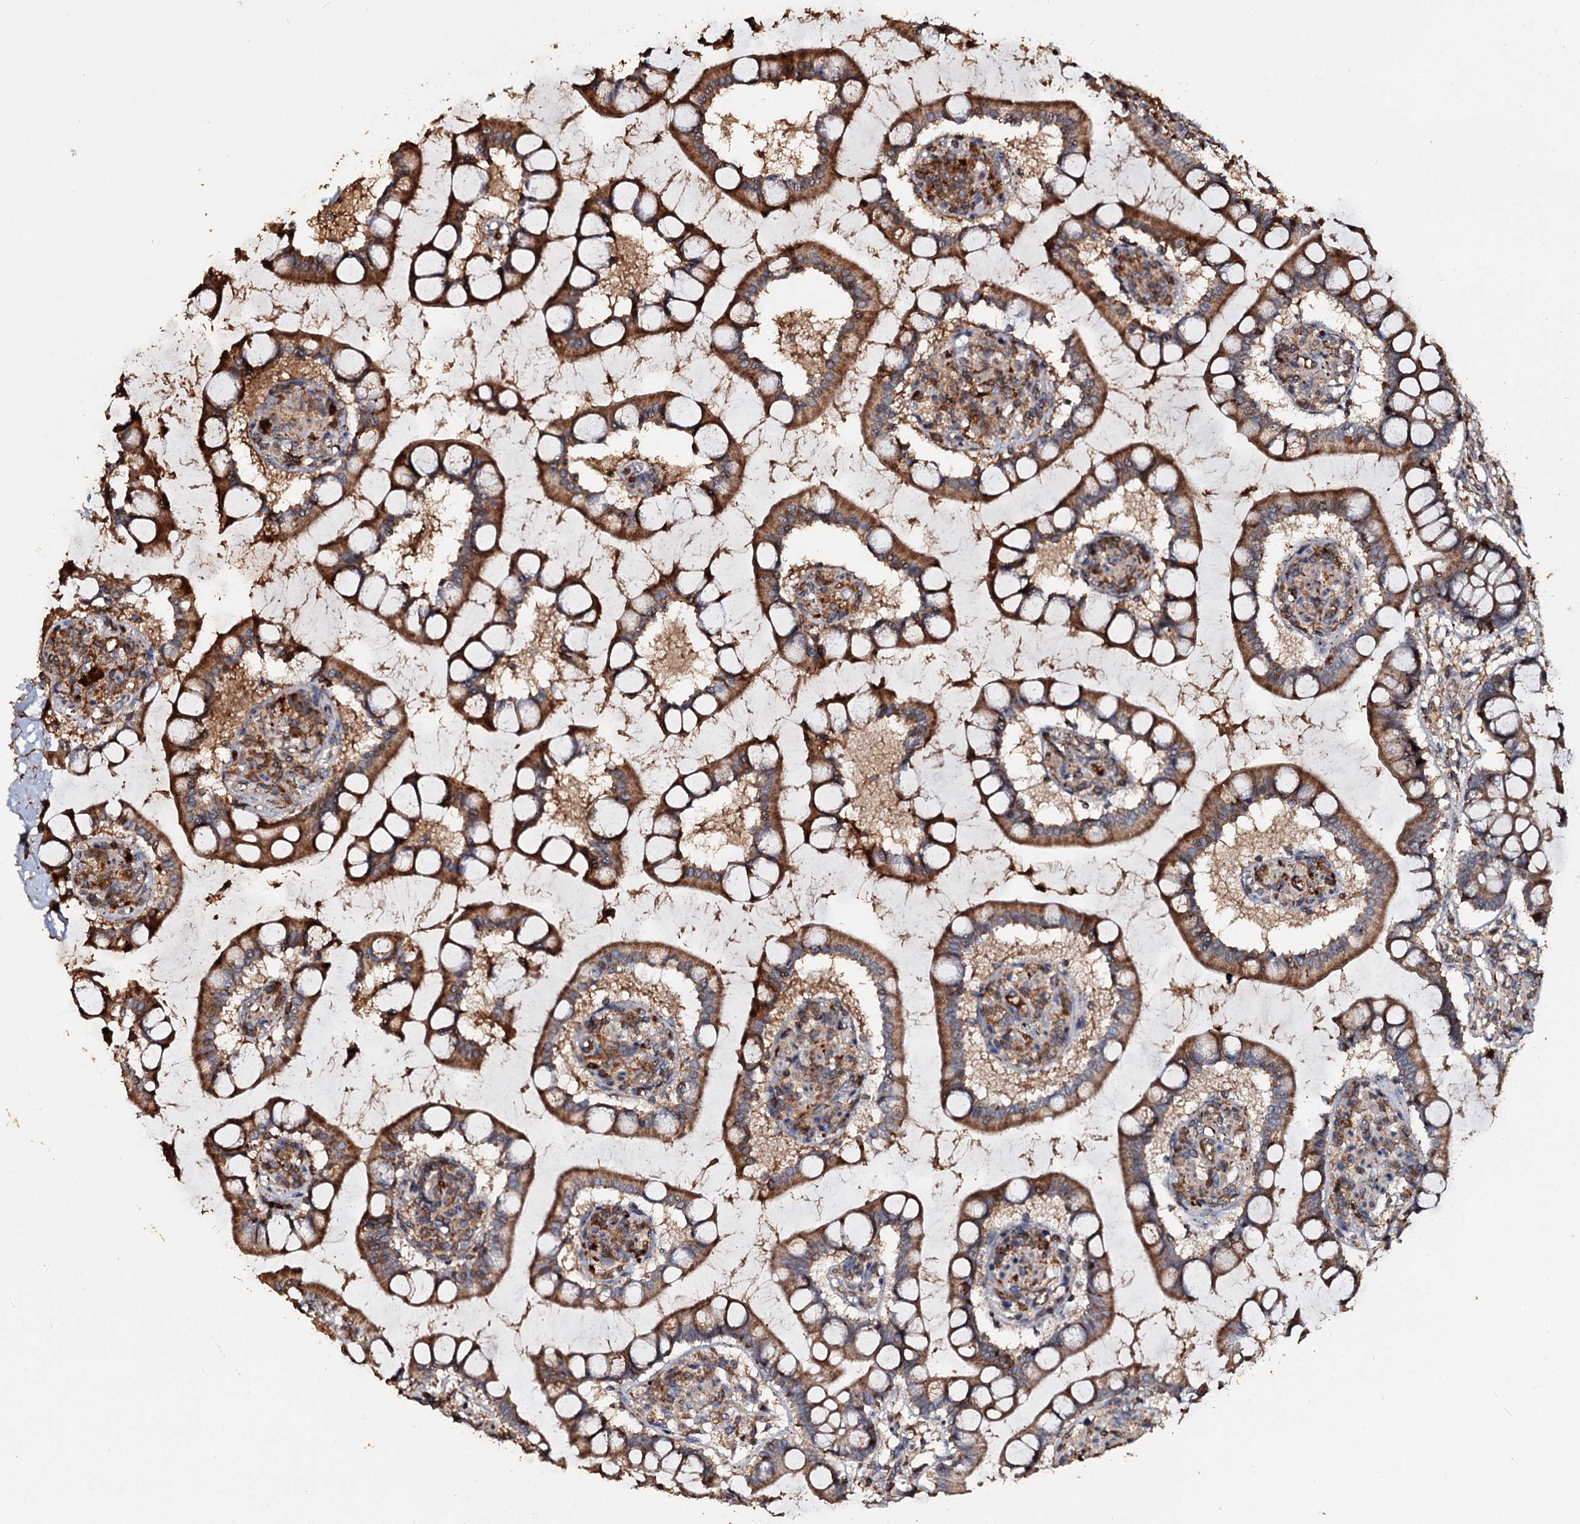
{"staining": {"intensity": "strong", "quantity": ">75%", "location": "cytoplasmic/membranous"}, "tissue": "small intestine", "cell_type": "Glandular cells", "image_type": "normal", "snomed": [{"axis": "morphology", "description": "Normal tissue, NOS"}, {"axis": "topography", "description": "Small intestine"}], "caption": "Immunohistochemistry (DAB (3,3'-diaminobenzidine)) staining of benign small intestine displays strong cytoplasmic/membranous protein staining in approximately >75% of glandular cells. The staining is performed using DAB brown chromogen to label protein expression. The nuclei are counter-stained blue using hematoxylin.", "gene": "NOTCH2NLA", "patient": {"sex": "male", "age": 52}}